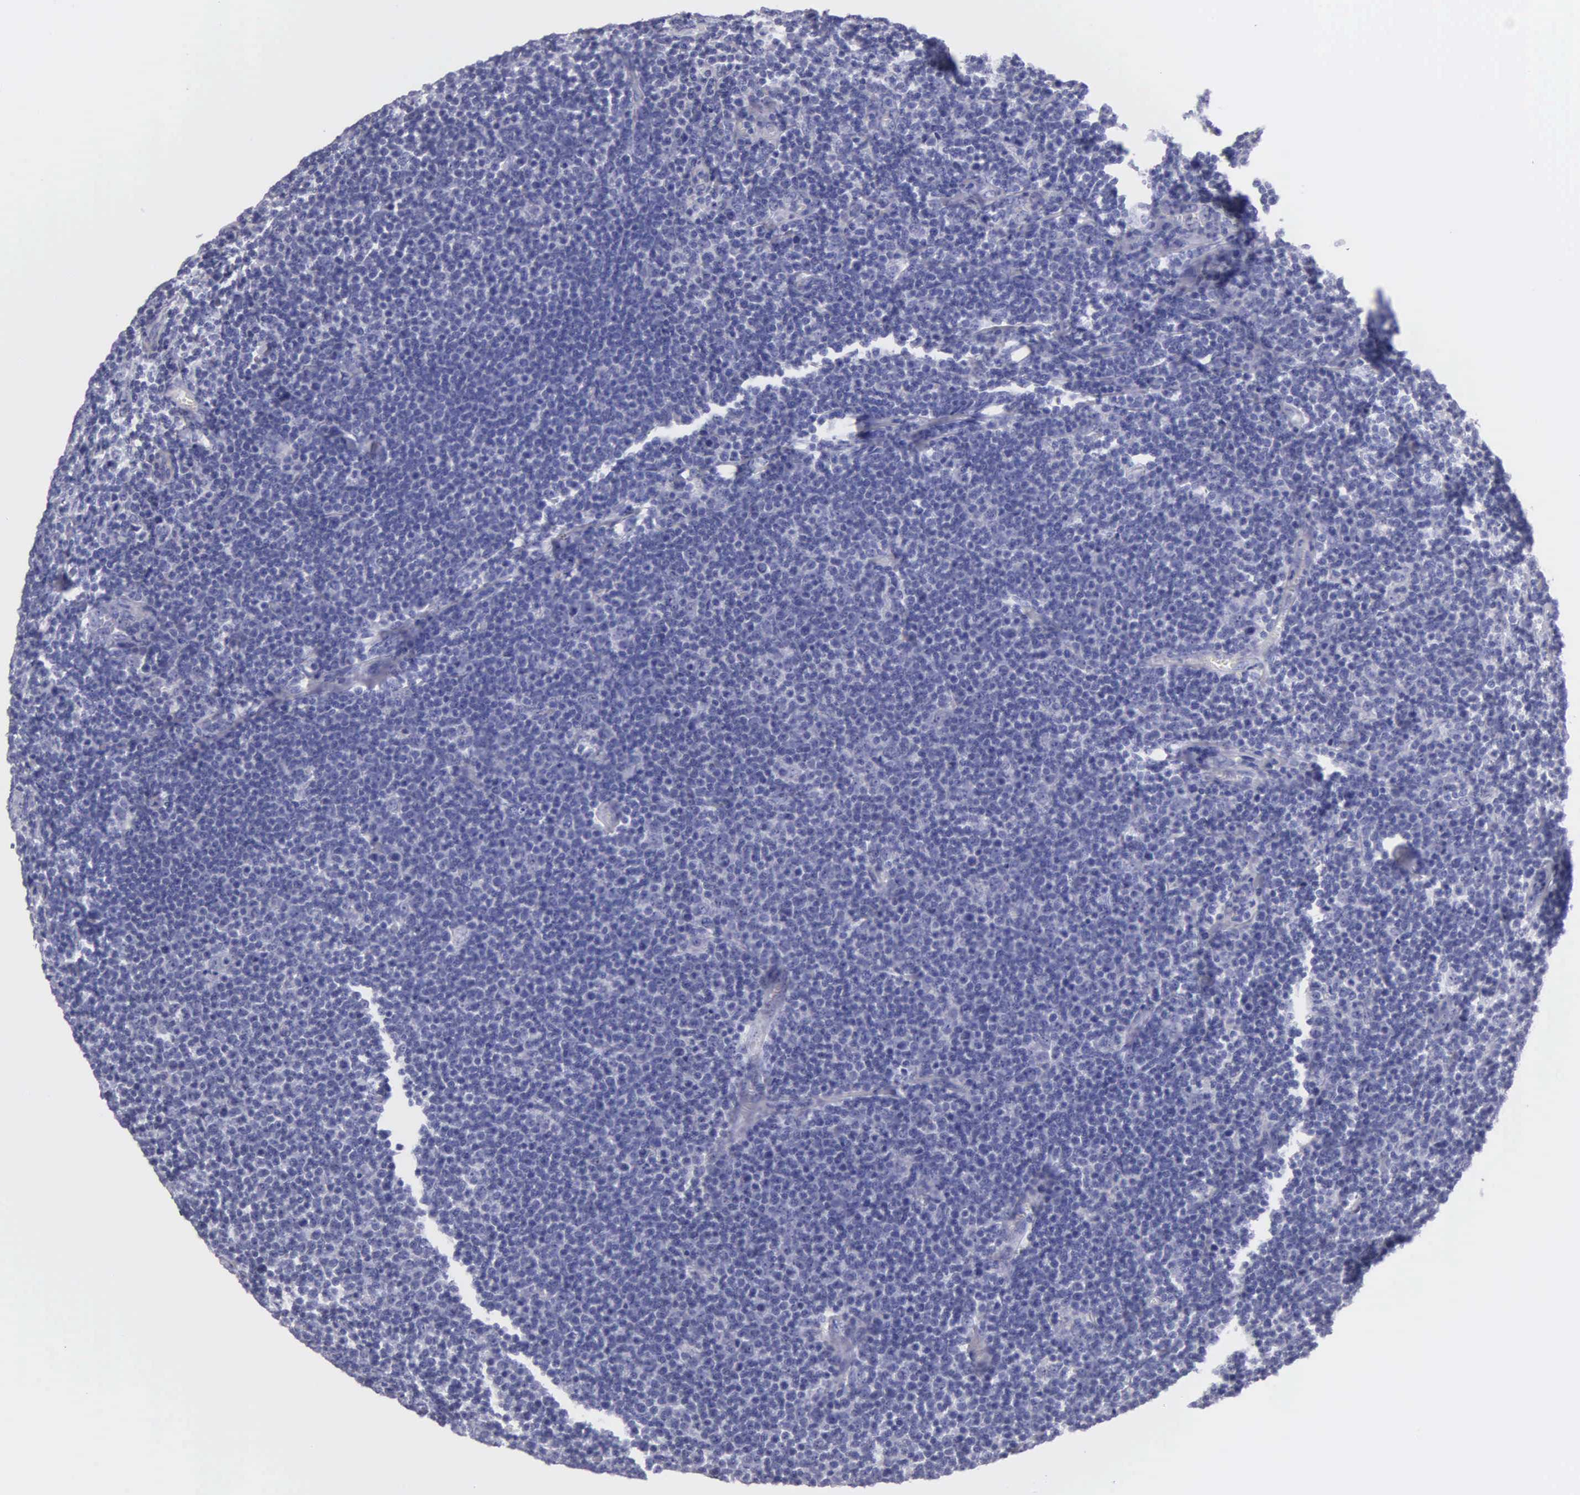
{"staining": {"intensity": "negative", "quantity": "none", "location": "none"}, "tissue": "lymphoma", "cell_type": "Tumor cells", "image_type": "cancer", "snomed": [{"axis": "morphology", "description": "Malignant lymphoma, non-Hodgkin's type, Low grade"}, {"axis": "topography", "description": "Lymph node"}], "caption": "High magnification brightfield microscopy of lymphoma stained with DAB (3,3'-diaminobenzidine) (brown) and counterstained with hematoxylin (blue): tumor cells show no significant positivity.", "gene": "FBLN5", "patient": {"sex": "male", "age": 74}}